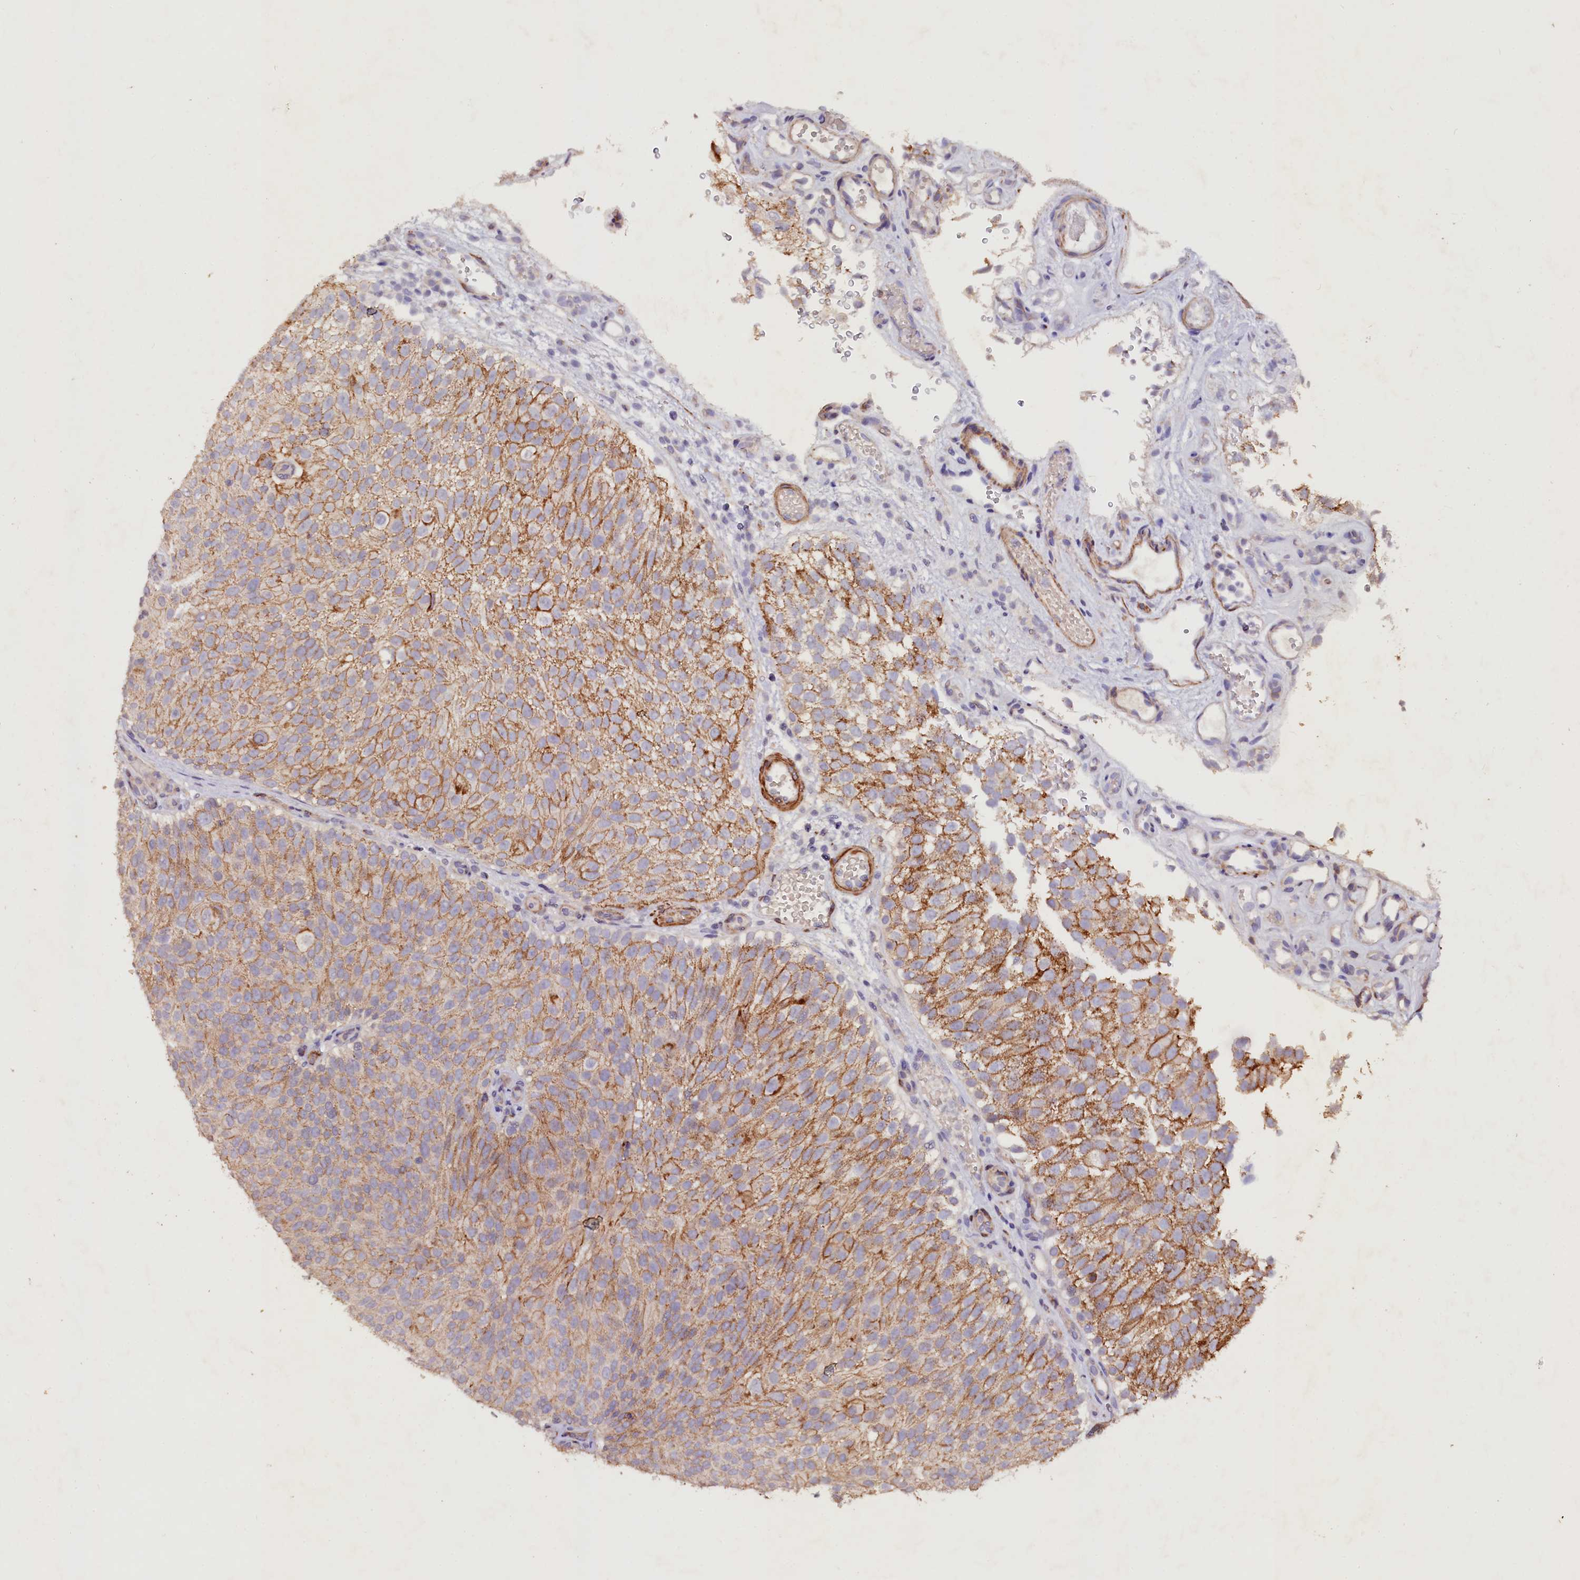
{"staining": {"intensity": "moderate", "quantity": ">75%", "location": "cytoplasmic/membranous"}, "tissue": "urothelial cancer", "cell_type": "Tumor cells", "image_type": "cancer", "snomed": [{"axis": "morphology", "description": "Urothelial carcinoma, Low grade"}, {"axis": "topography", "description": "Urinary bladder"}], "caption": "Urothelial cancer stained with IHC reveals moderate cytoplasmic/membranous staining in approximately >75% of tumor cells.", "gene": "VPS36", "patient": {"sex": "male", "age": 78}}